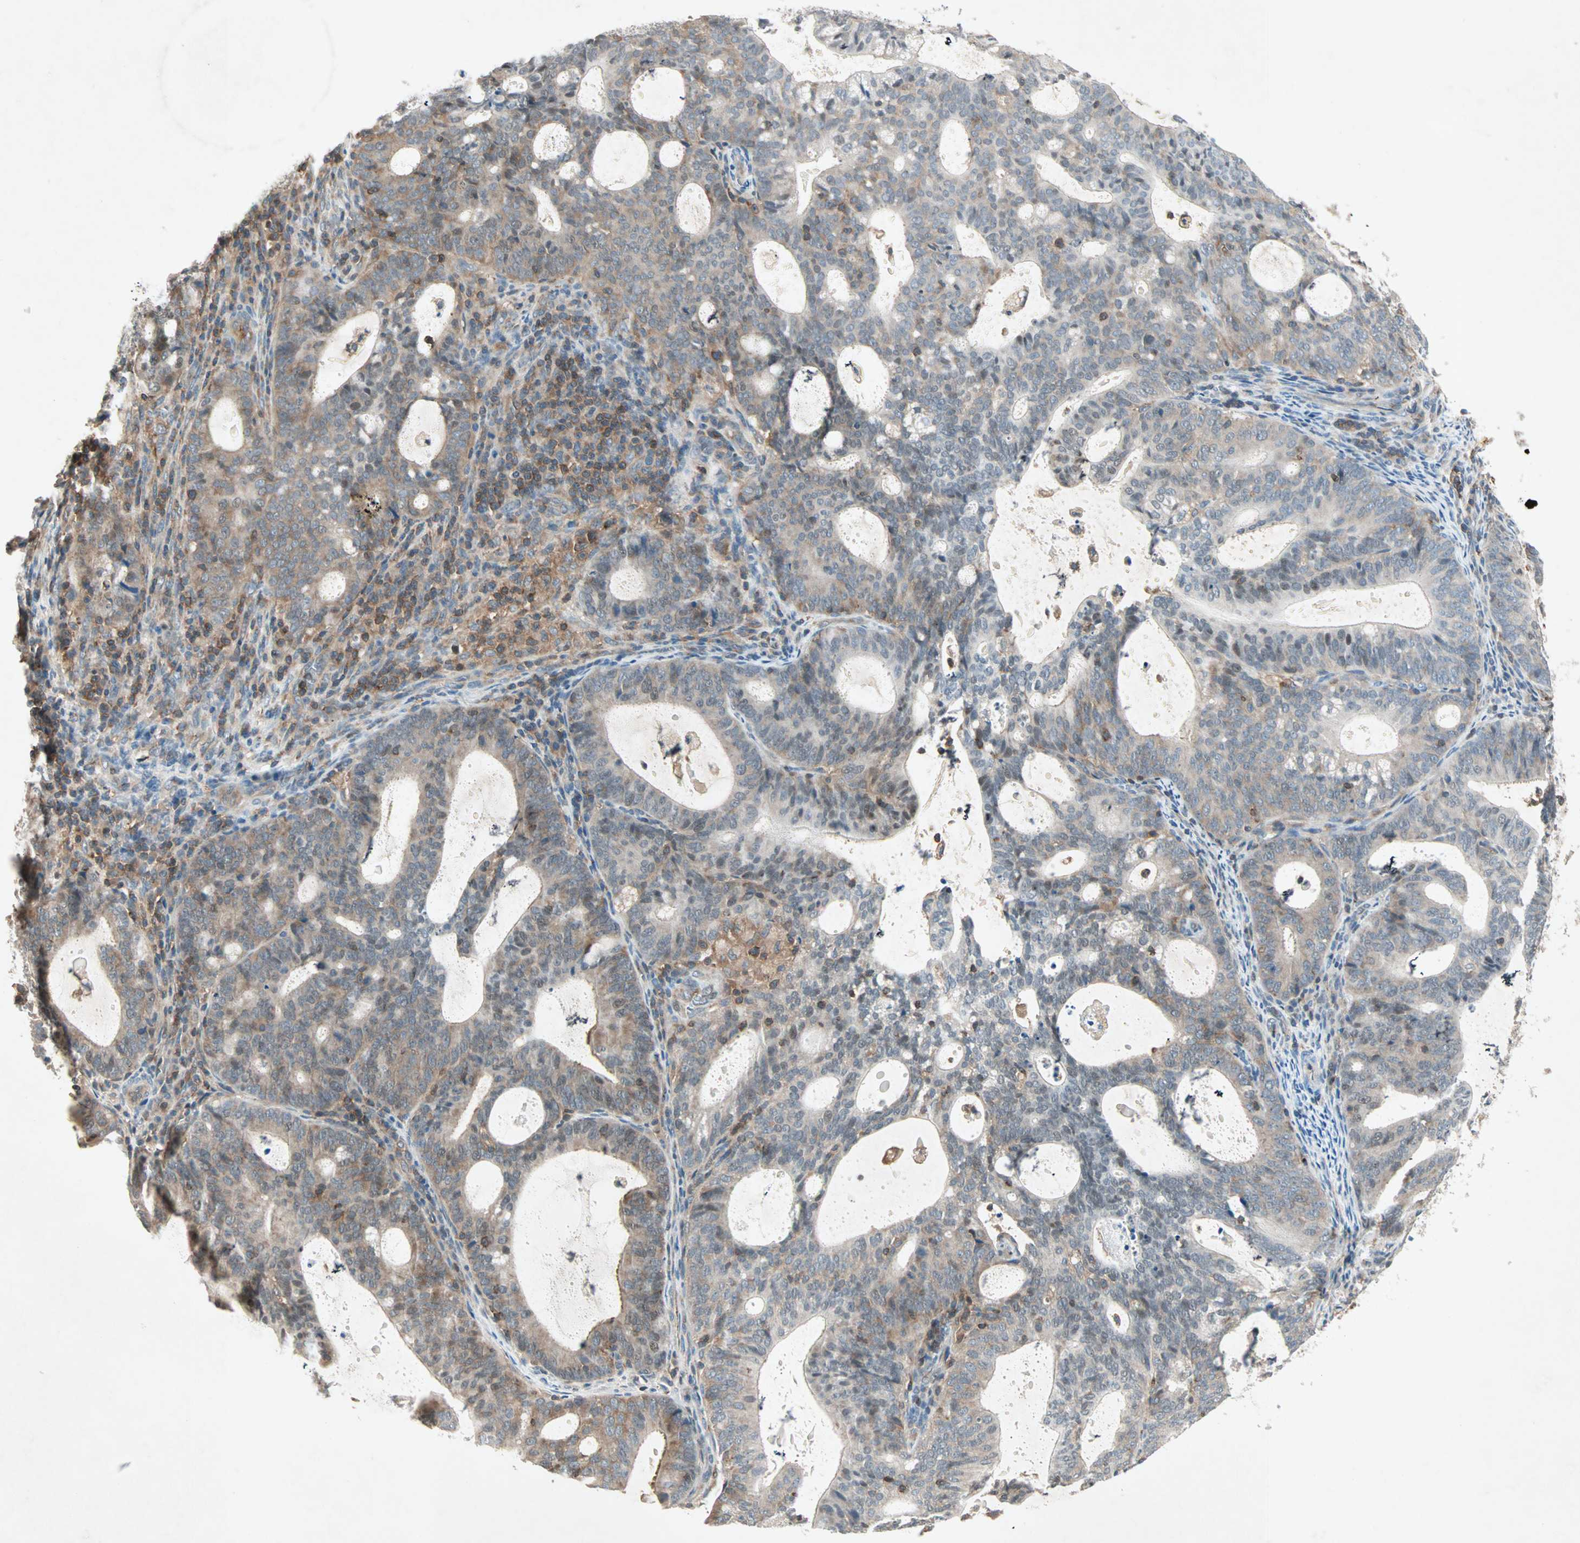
{"staining": {"intensity": "moderate", "quantity": ">75%", "location": "cytoplasmic/membranous"}, "tissue": "endometrial cancer", "cell_type": "Tumor cells", "image_type": "cancer", "snomed": [{"axis": "morphology", "description": "Adenocarcinoma, NOS"}, {"axis": "topography", "description": "Uterus"}], "caption": "Endometrial cancer (adenocarcinoma) tissue displays moderate cytoplasmic/membranous staining in about >75% of tumor cells", "gene": "TEC", "patient": {"sex": "female", "age": 83}}